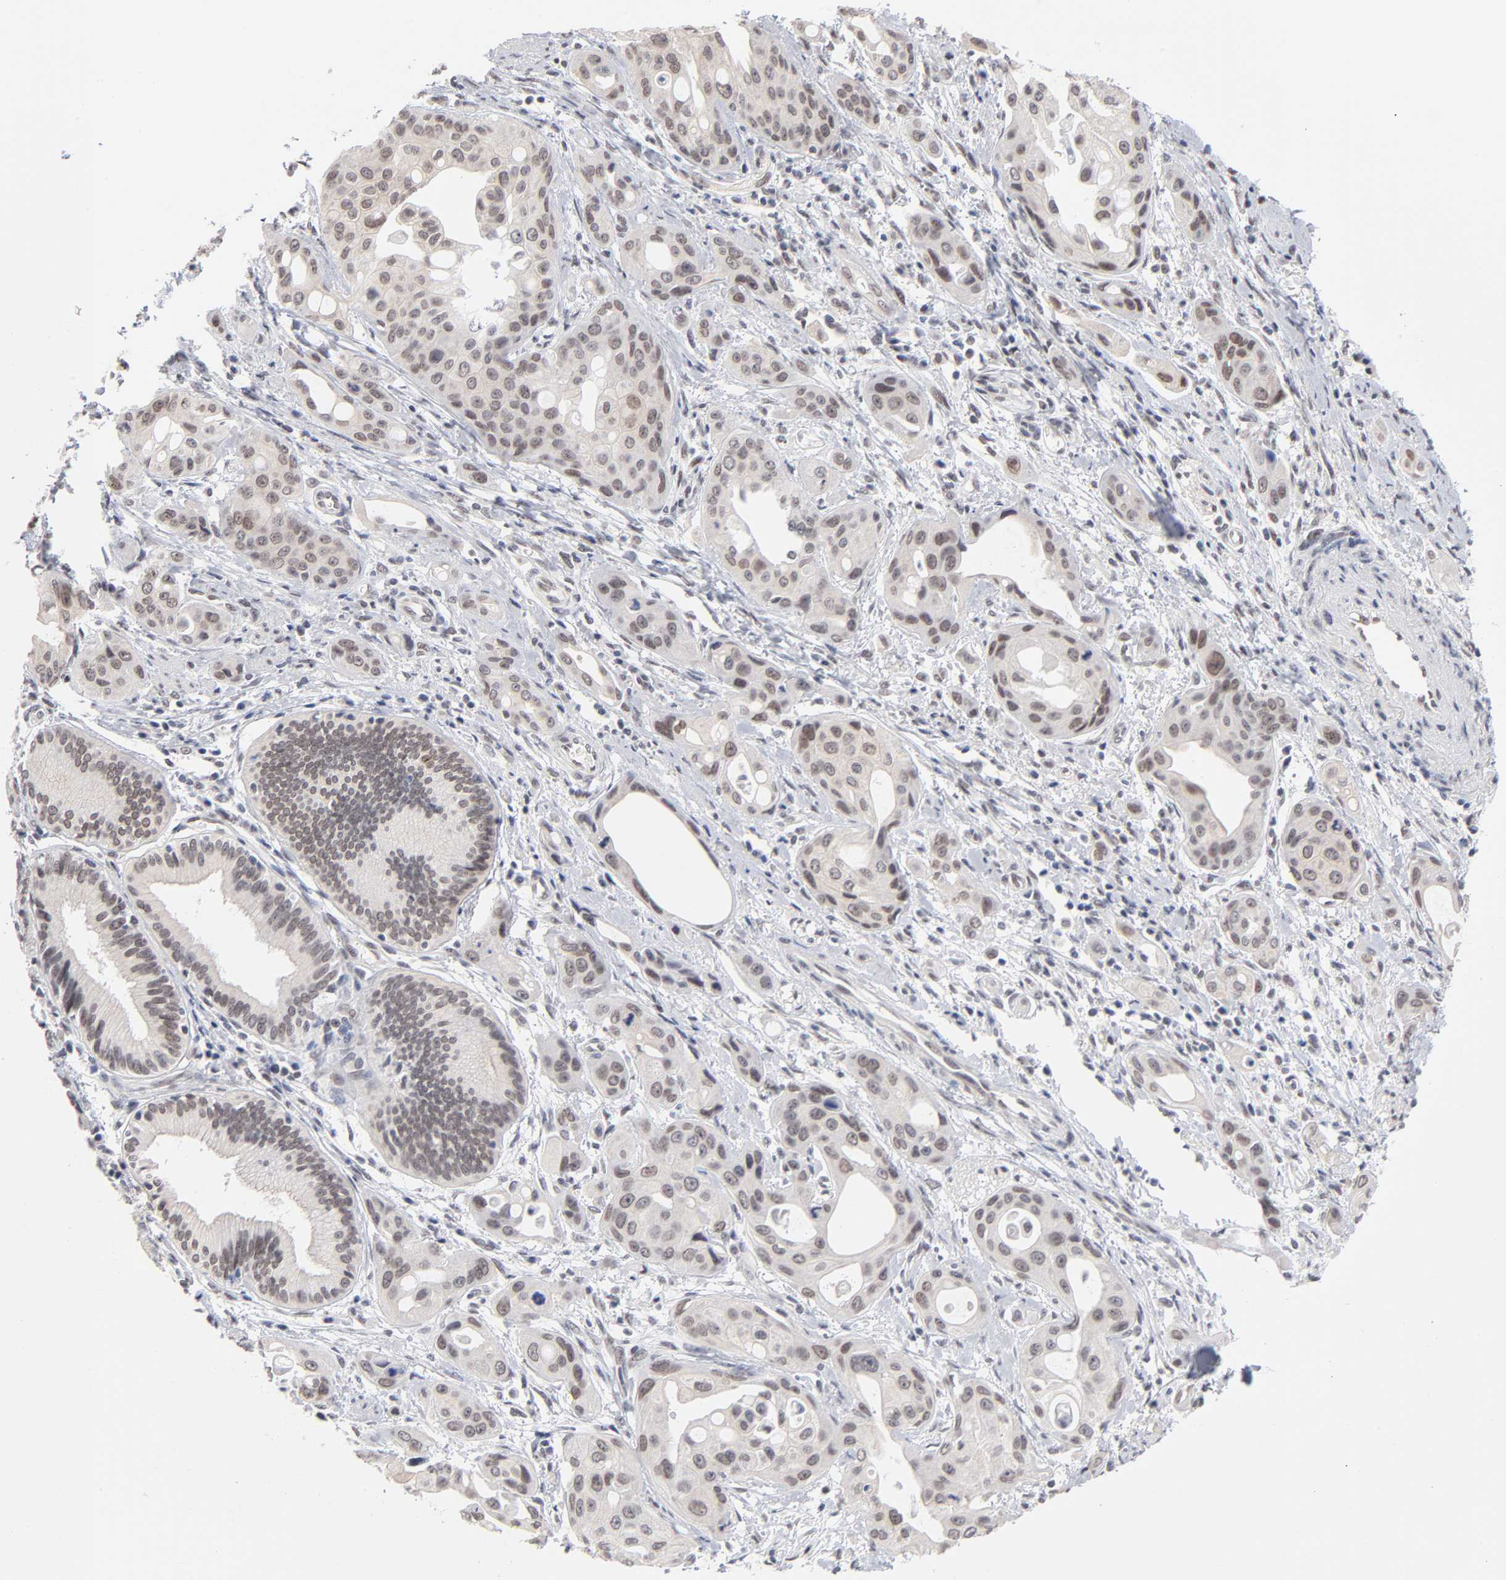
{"staining": {"intensity": "weak", "quantity": "<25%", "location": "nuclear"}, "tissue": "pancreatic cancer", "cell_type": "Tumor cells", "image_type": "cancer", "snomed": [{"axis": "morphology", "description": "Adenocarcinoma, NOS"}, {"axis": "topography", "description": "Pancreas"}], "caption": "There is no significant staining in tumor cells of pancreatic cancer.", "gene": "MBIP", "patient": {"sex": "female", "age": 60}}